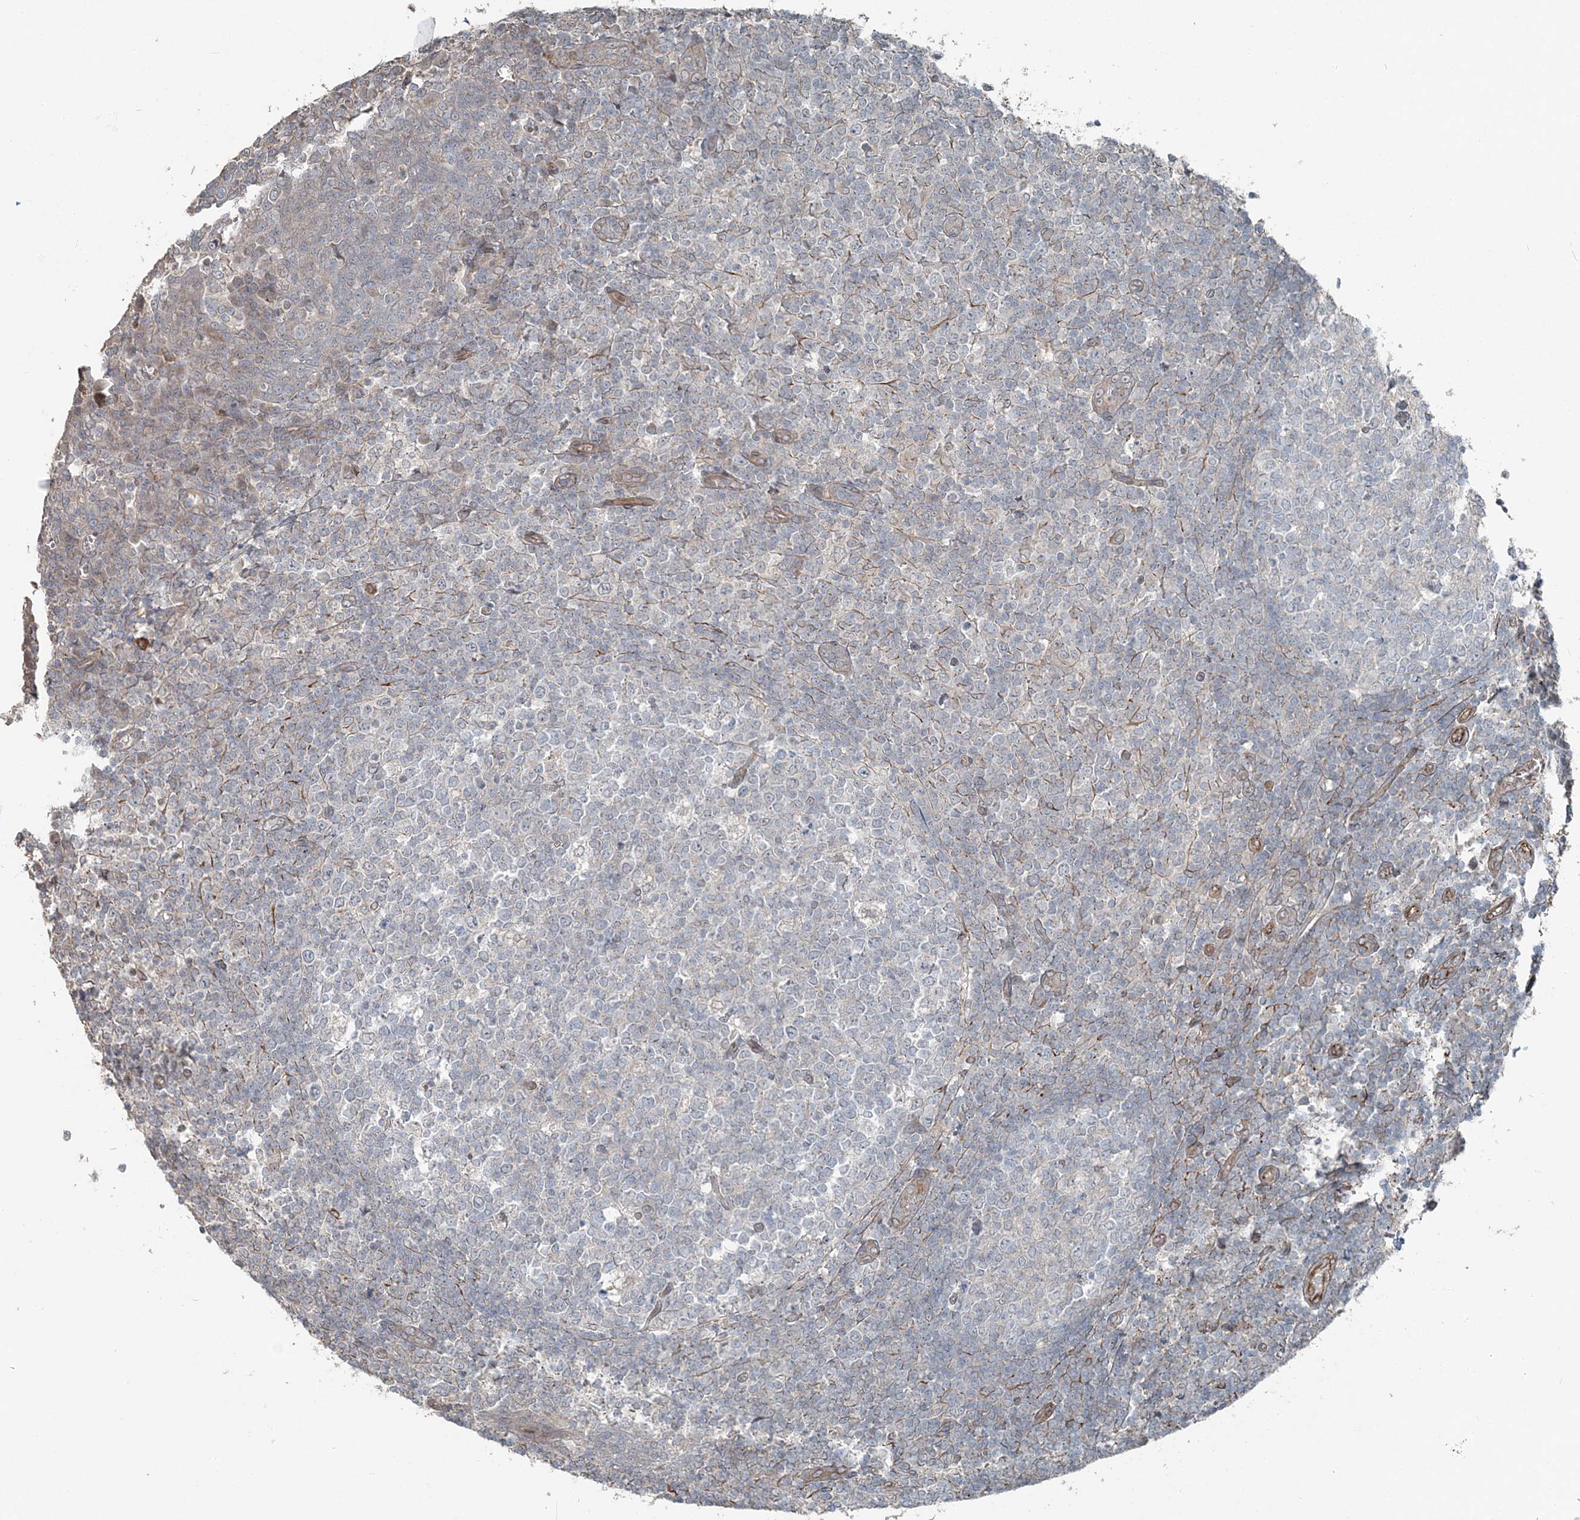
{"staining": {"intensity": "negative", "quantity": "none", "location": "none"}, "tissue": "tonsil", "cell_type": "Germinal center cells", "image_type": "normal", "snomed": [{"axis": "morphology", "description": "Normal tissue, NOS"}, {"axis": "topography", "description": "Tonsil"}], "caption": "Germinal center cells show no significant protein staining in unremarkable tonsil. (Brightfield microscopy of DAB (3,3'-diaminobenzidine) immunohistochemistry at high magnification).", "gene": "FBXL17", "patient": {"sex": "female", "age": 19}}